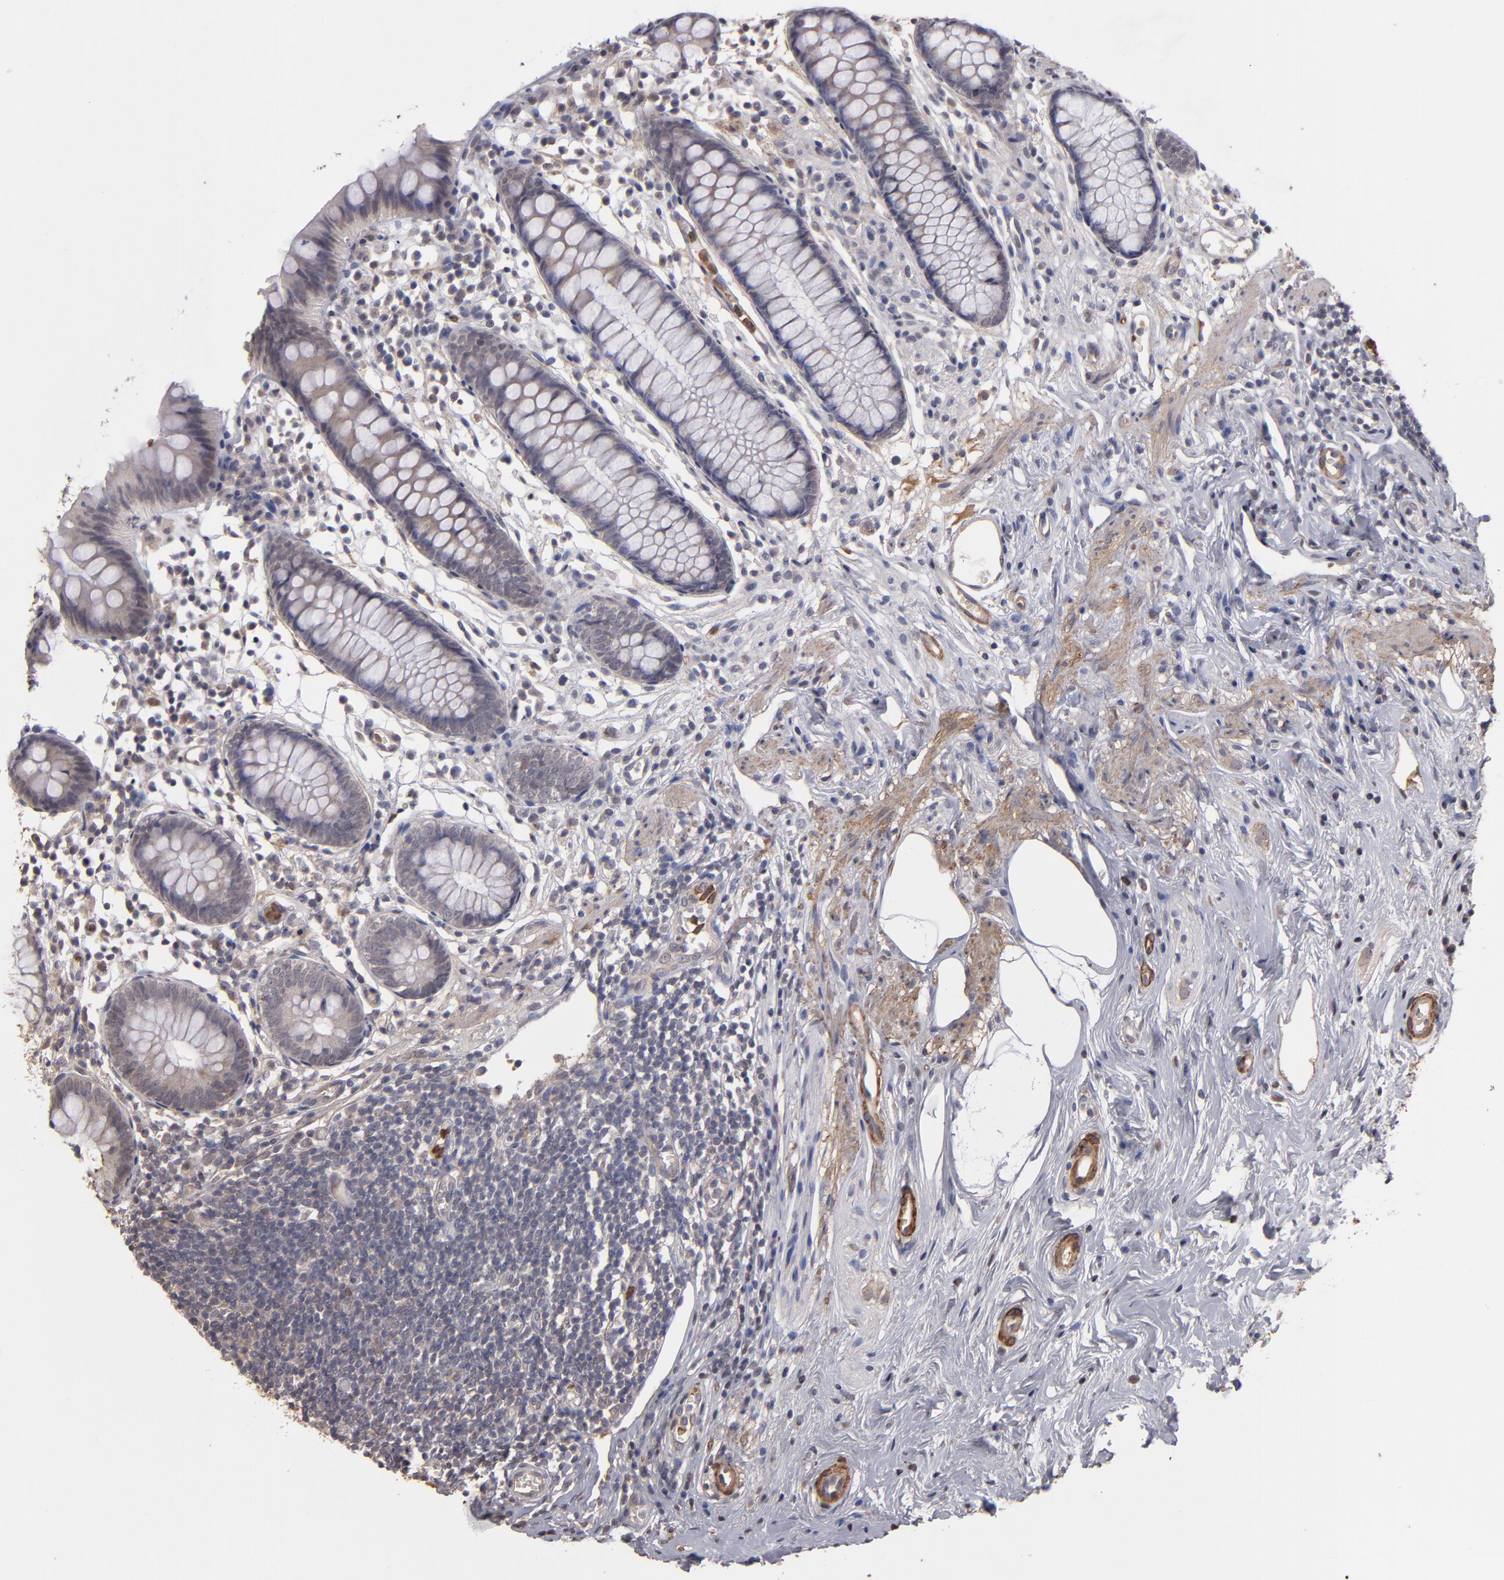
{"staining": {"intensity": "weak", "quantity": "25%-75%", "location": "cytoplasmic/membranous"}, "tissue": "appendix", "cell_type": "Glandular cells", "image_type": "normal", "snomed": [{"axis": "morphology", "description": "Normal tissue, NOS"}, {"axis": "topography", "description": "Appendix"}], "caption": "Immunohistochemical staining of unremarkable appendix shows weak cytoplasmic/membranous protein positivity in approximately 25%-75% of glandular cells. (DAB (3,3'-diaminobenzidine) = brown stain, brightfield microscopy at high magnification).", "gene": "SERPINA7", "patient": {"sex": "male", "age": 38}}